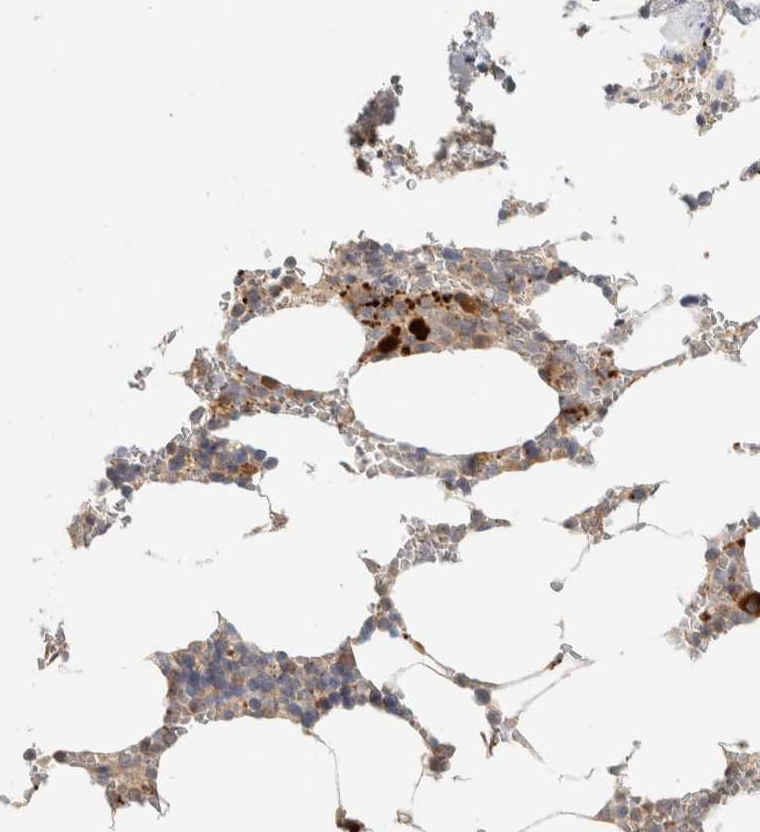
{"staining": {"intensity": "strong", "quantity": "<25%", "location": "cytoplasmic/membranous"}, "tissue": "bone marrow", "cell_type": "Hematopoietic cells", "image_type": "normal", "snomed": [{"axis": "morphology", "description": "Normal tissue, NOS"}, {"axis": "topography", "description": "Bone marrow"}], "caption": "A micrograph of human bone marrow stained for a protein shows strong cytoplasmic/membranous brown staining in hematopoietic cells. (IHC, brightfield microscopy, high magnification).", "gene": "KIF9", "patient": {"sex": "male", "age": 70}}